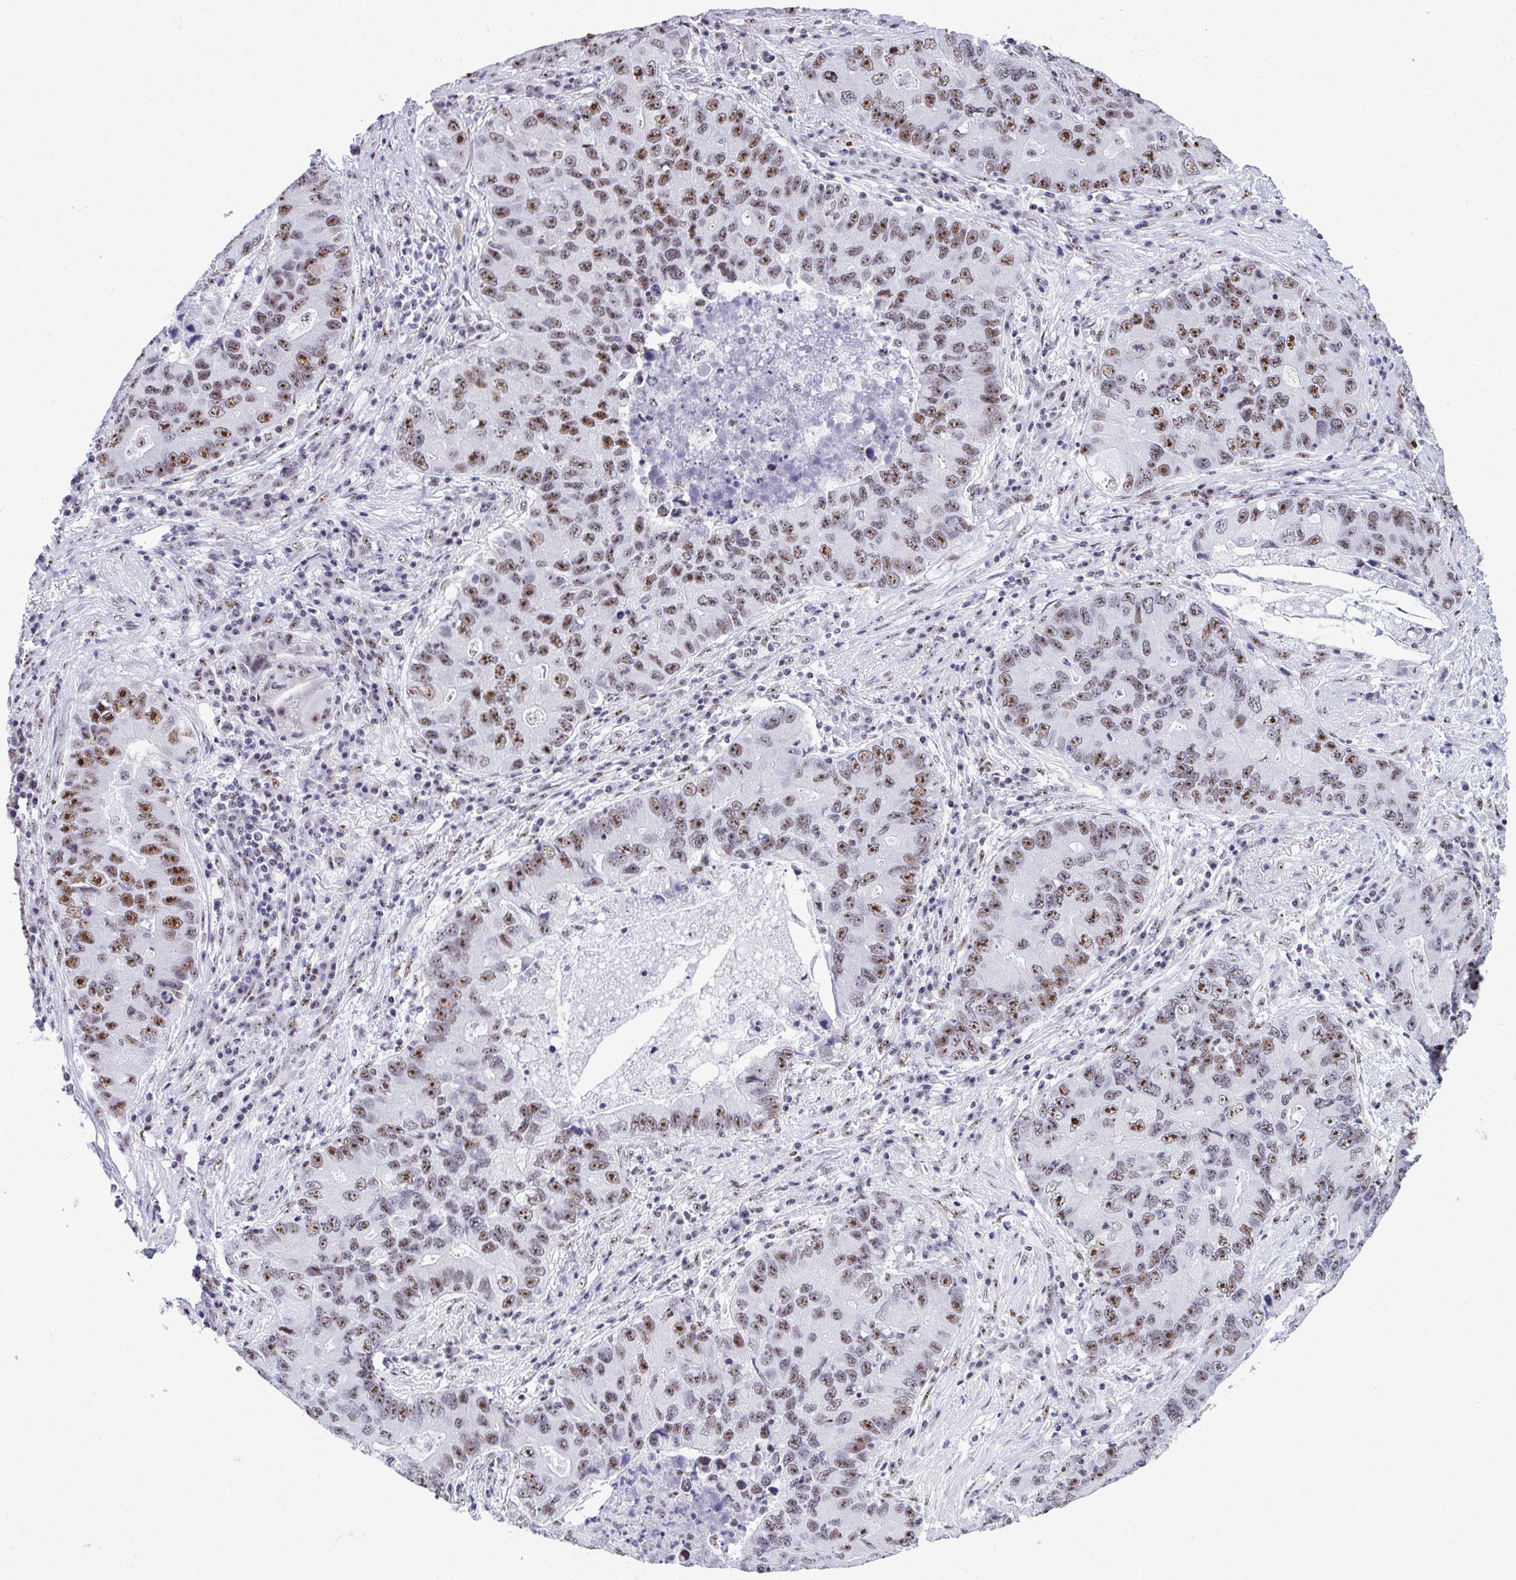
{"staining": {"intensity": "strong", "quantity": "25%-75%", "location": "nuclear"}, "tissue": "lung cancer", "cell_type": "Tumor cells", "image_type": "cancer", "snomed": [{"axis": "morphology", "description": "Adenocarcinoma, NOS"}, {"axis": "morphology", "description": "Adenocarcinoma, metastatic, NOS"}, {"axis": "topography", "description": "Lymph node"}, {"axis": "topography", "description": "Lung"}], "caption": "Human lung cancer stained for a protein (brown) demonstrates strong nuclear positive positivity in approximately 25%-75% of tumor cells.", "gene": "PELP1", "patient": {"sex": "female", "age": 54}}